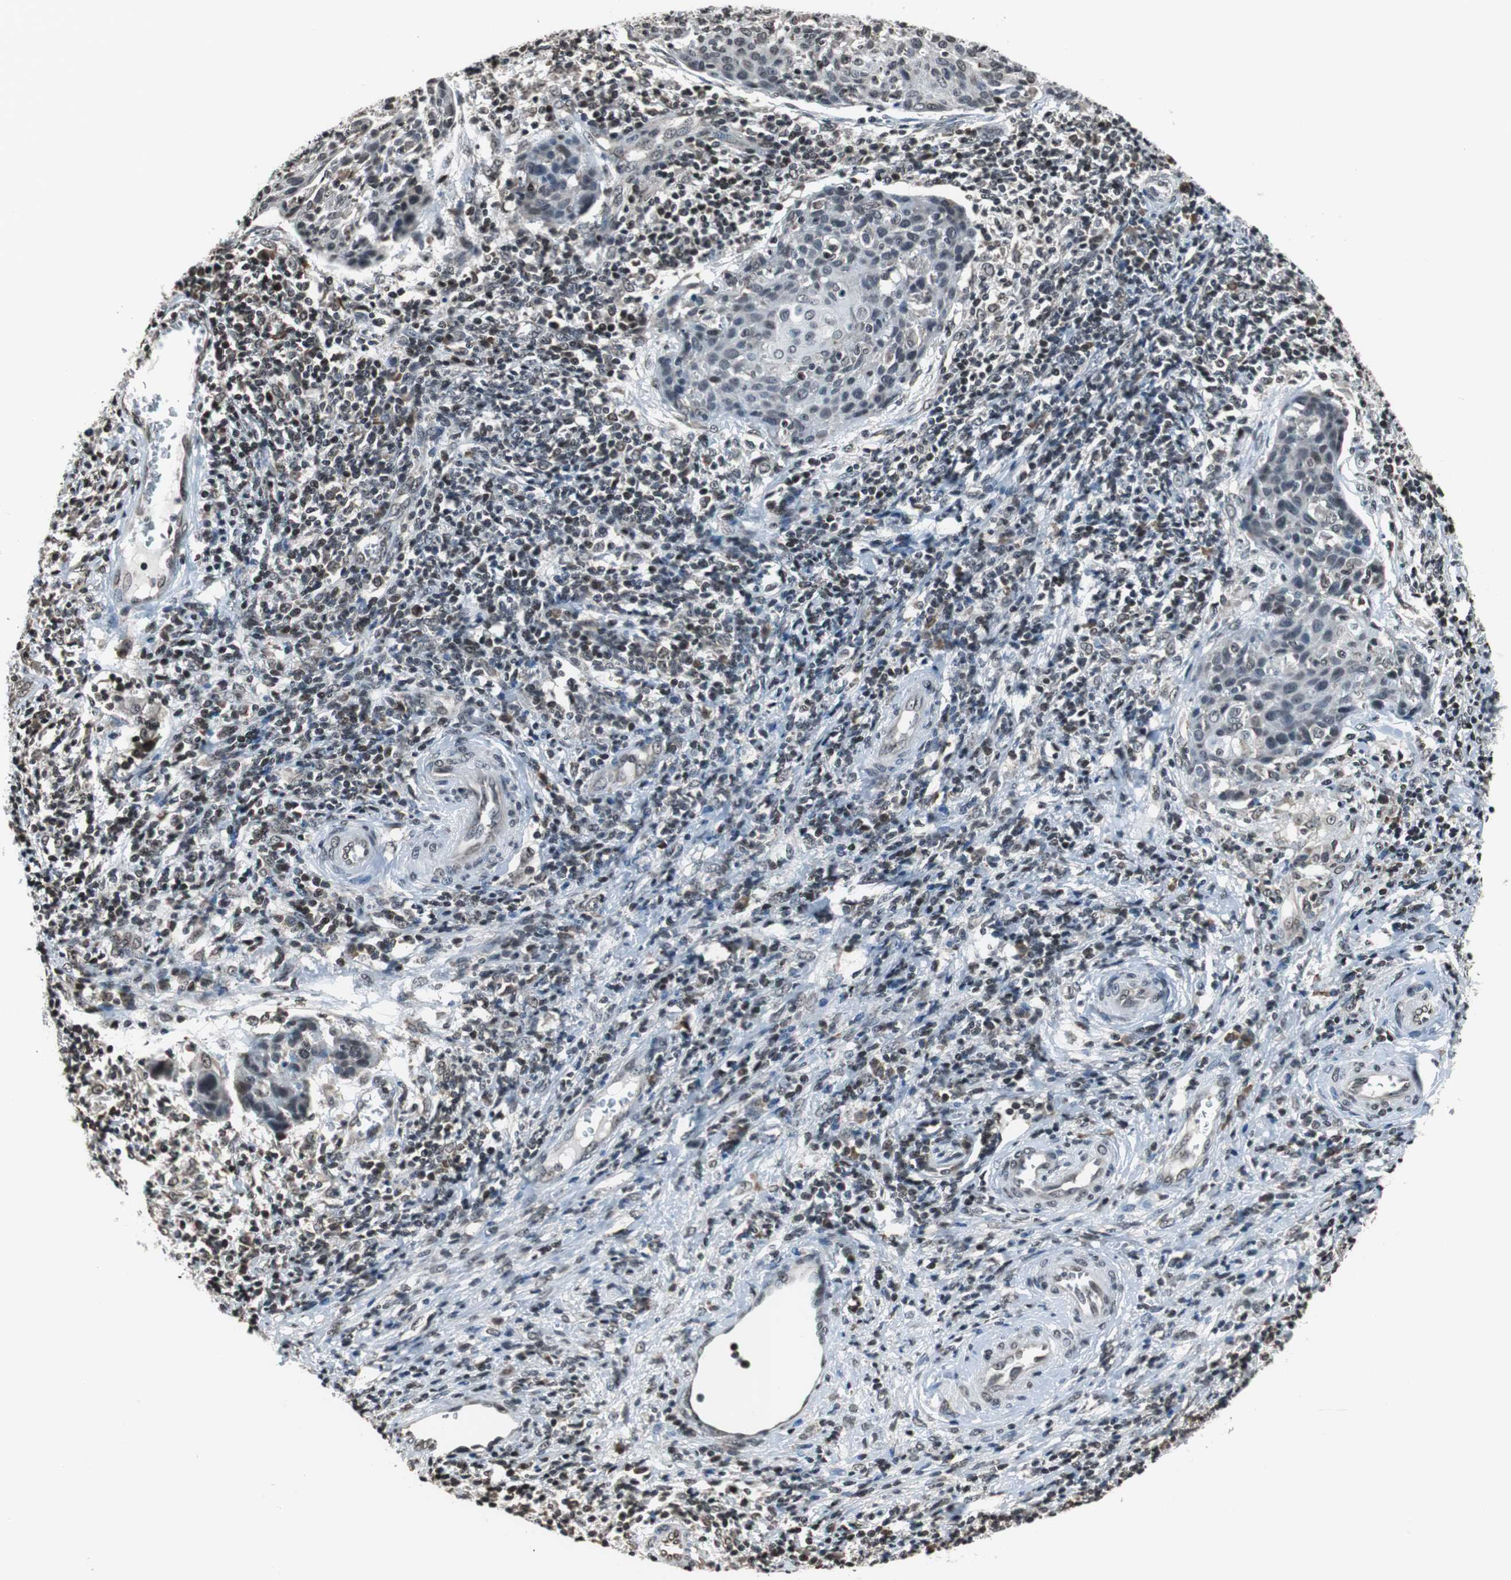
{"staining": {"intensity": "weak", "quantity": "25%-75%", "location": "nuclear"}, "tissue": "cervical cancer", "cell_type": "Tumor cells", "image_type": "cancer", "snomed": [{"axis": "morphology", "description": "Squamous cell carcinoma, NOS"}, {"axis": "topography", "description": "Cervix"}], "caption": "Protein staining reveals weak nuclear staining in about 25%-75% of tumor cells in squamous cell carcinoma (cervical). (IHC, brightfield microscopy, high magnification).", "gene": "REST", "patient": {"sex": "female", "age": 38}}